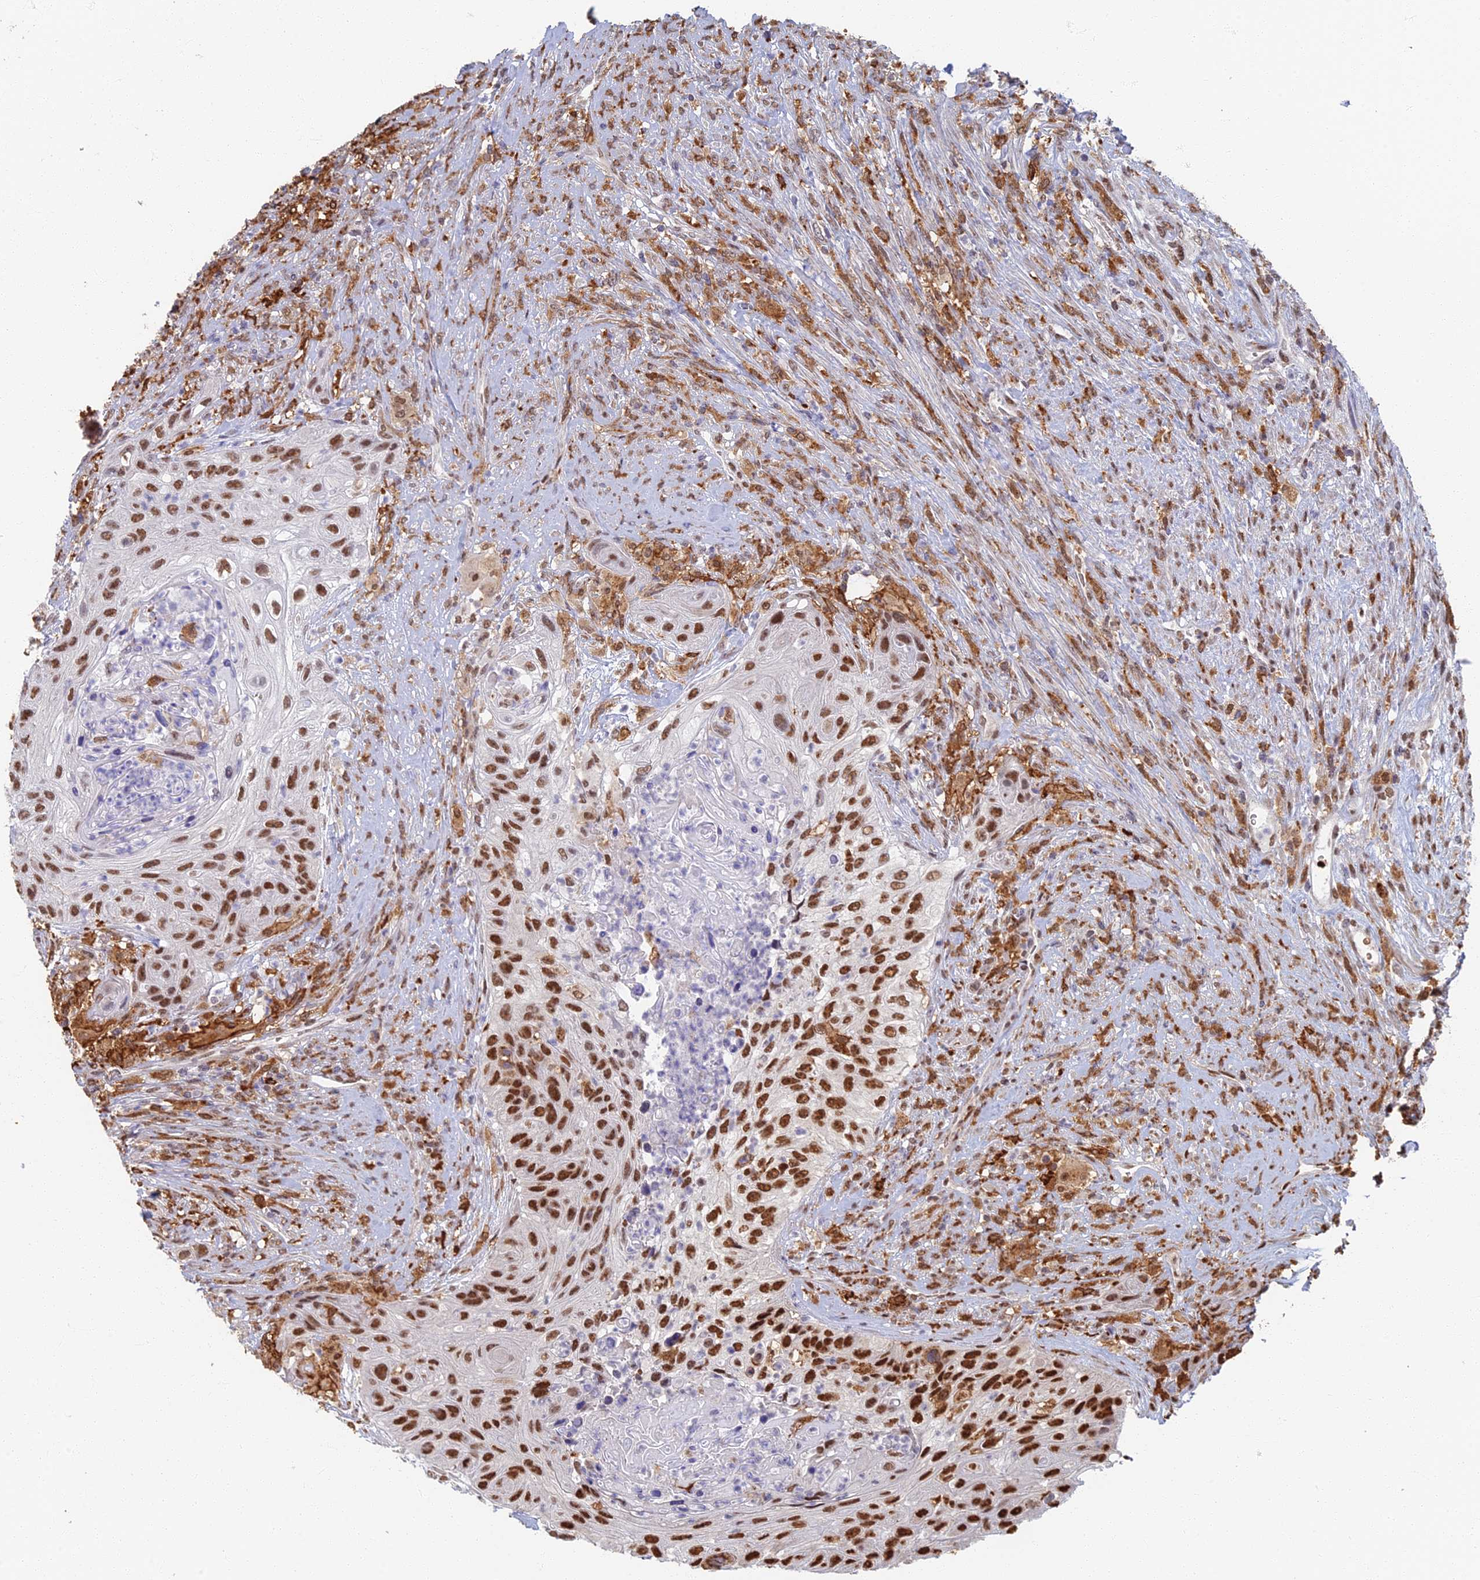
{"staining": {"intensity": "strong", "quantity": ">75%", "location": "nuclear"}, "tissue": "urothelial cancer", "cell_type": "Tumor cells", "image_type": "cancer", "snomed": [{"axis": "morphology", "description": "Urothelial carcinoma, High grade"}, {"axis": "topography", "description": "Urinary bladder"}], "caption": "This micrograph exhibits immunohistochemistry staining of urothelial cancer, with high strong nuclear positivity in approximately >75% of tumor cells.", "gene": "GPATCH1", "patient": {"sex": "female", "age": 60}}